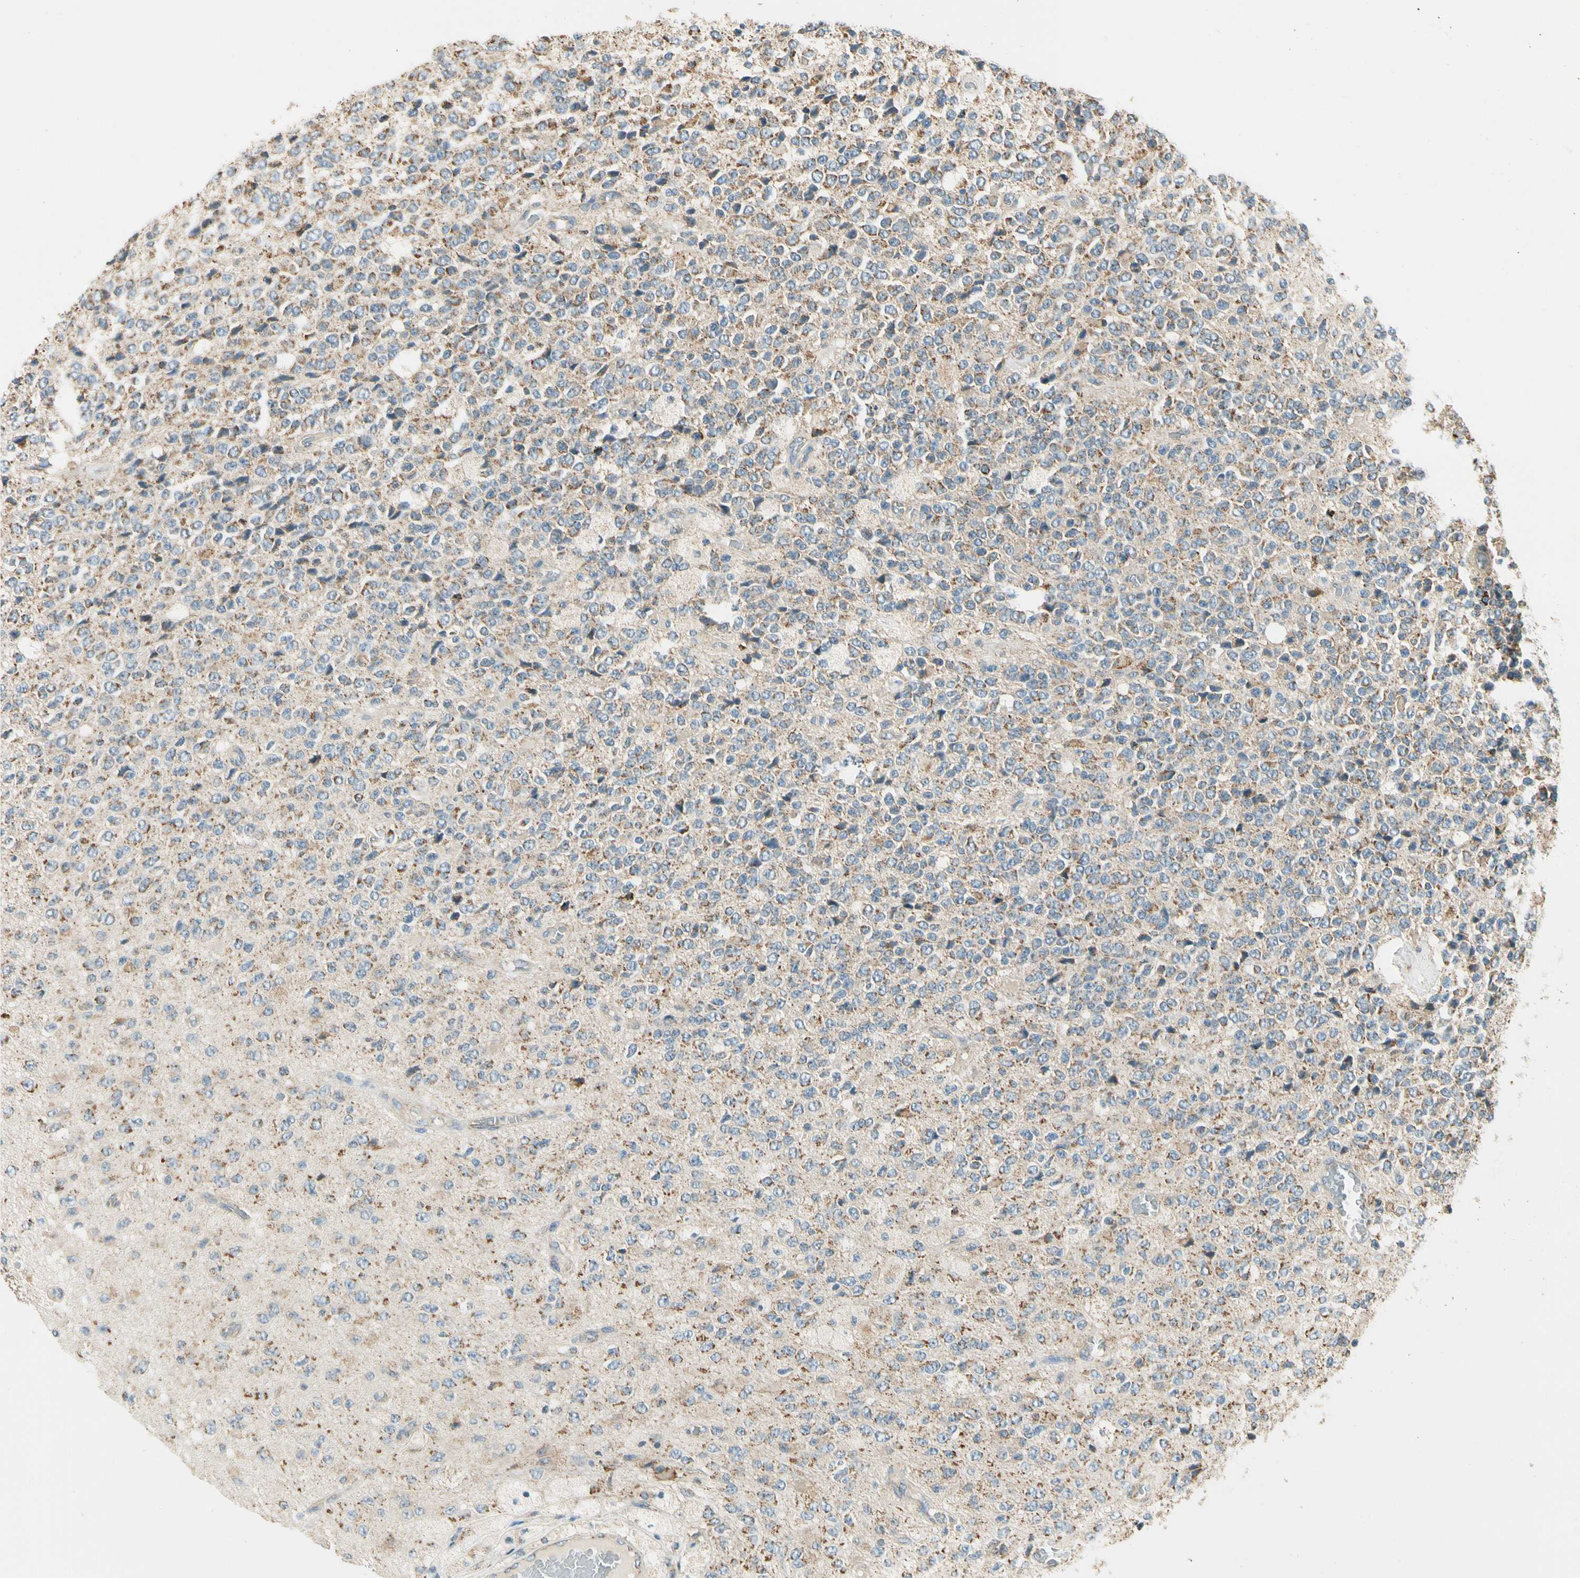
{"staining": {"intensity": "strong", "quantity": "25%-75%", "location": "cytoplasmic/membranous"}, "tissue": "glioma", "cell_type": "Tumor cells", "image_type": "cancer", "snomed": [{"axis": "morphology", "description": "Glioma, malignant, High grade"}, {"axis": "topography", "description": "pancreas cauda"}], "caption": "Protein expression analysis of glioma reveals strong cytoplasmic/membranous expression in about 25%-75% of tumor cells. The staining is performed using DAB brown chromogen to label protein expression. The nuclei are counter-stained blue using hematoxylin.", "gene": "EPHB3", "patient": {"sex": "male", "age": 60}}